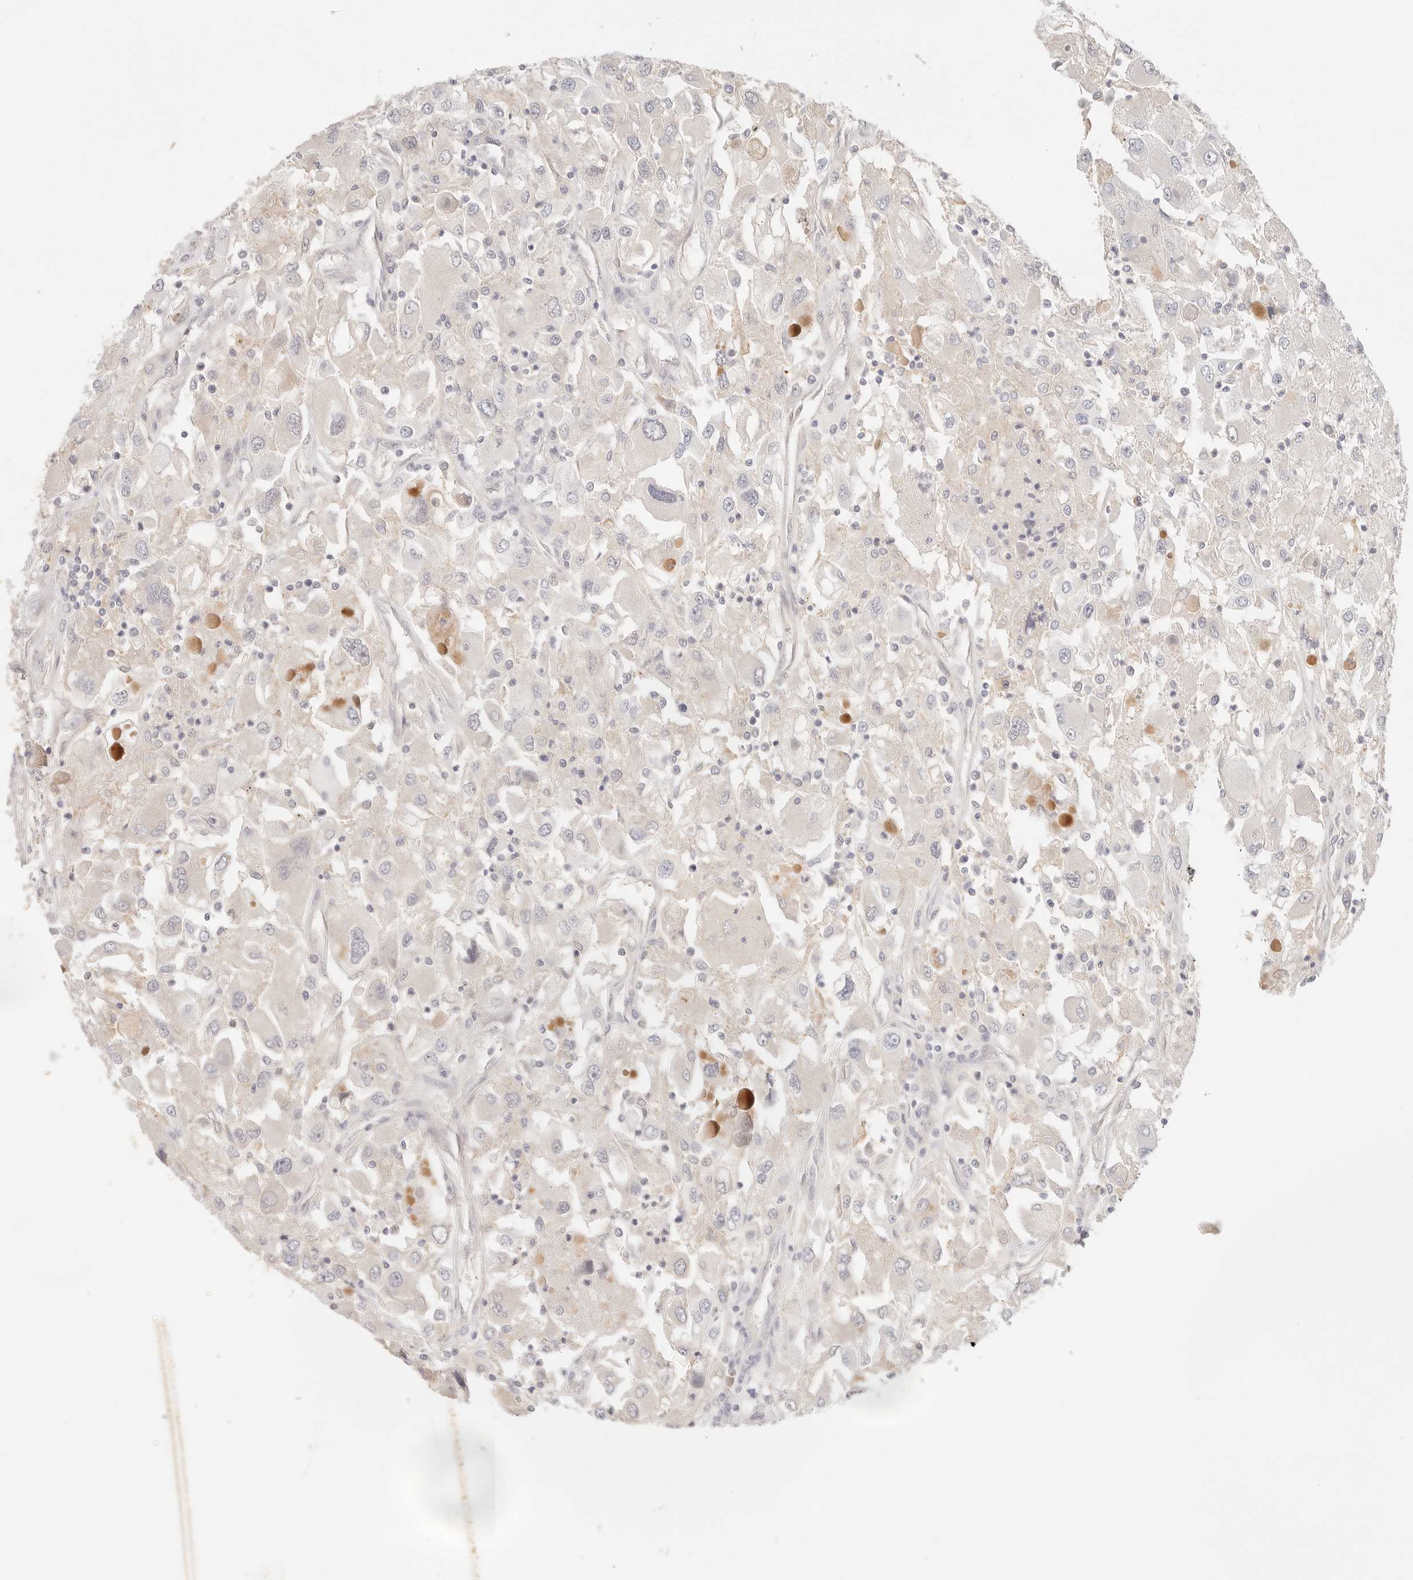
{"staining": {"intensity": "weak", "quantity": "<25%", "location": "cytoplasmic/membranous"}, "tissue": "renal cancer", "cell_type": "Tumor cells", "image_type": "cancer", "snomed": [{"axis": "morphology", "description": "Adenocarcinoma, NOS"}, {"axis": "topography", "description": "Kidney"}], "caption": "Tumor cells show no significant protein expression in renal cancer (adenocarcinoma).", "gene": "SPHK1", "patient": {"sex": "female", "age": 52}}